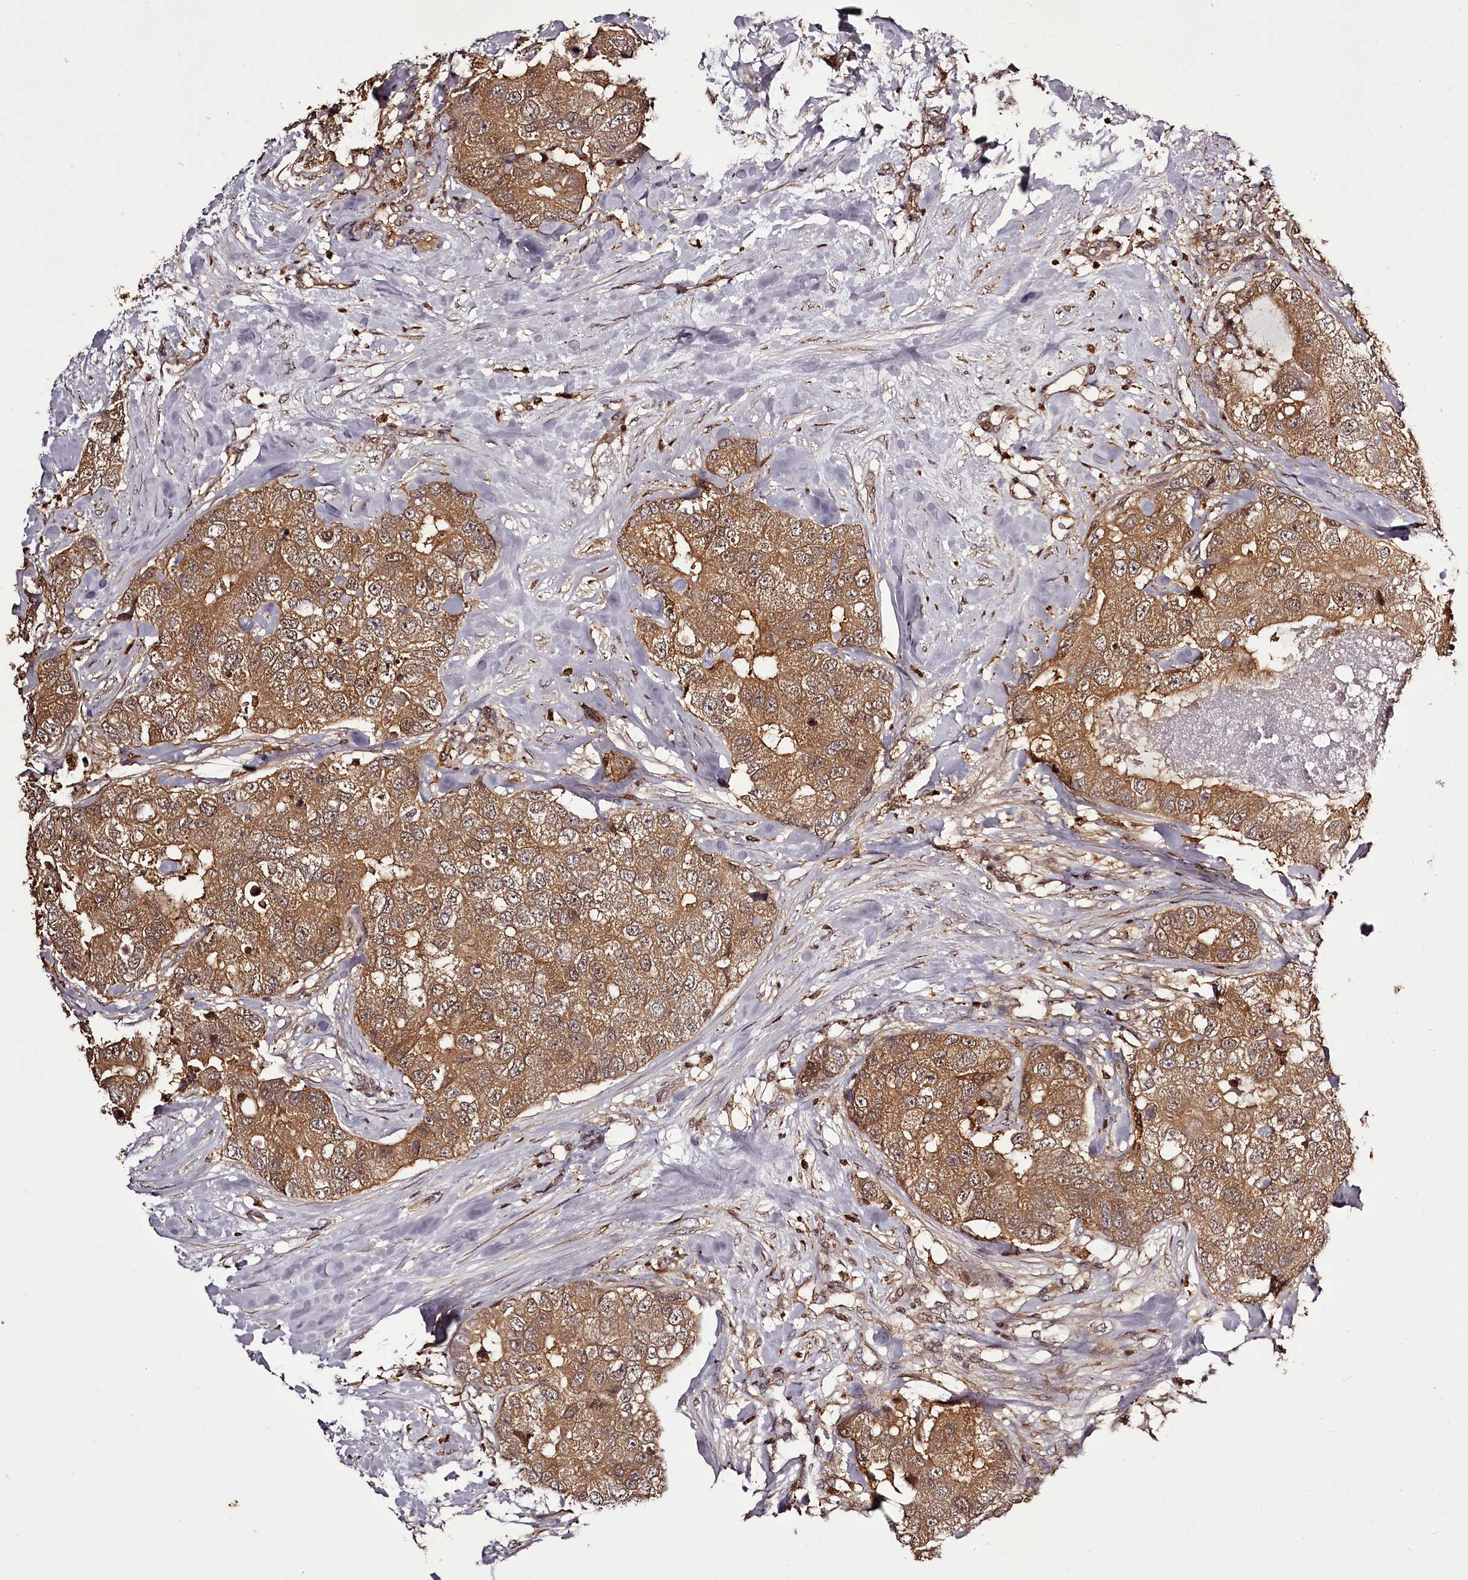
{"staining": {"intensity": "moderate", "quantity": ">75%", "location": "cytoplasmic/membranous"}, "tissue": "breast cancer", "cell_type": "Tumor cells", "image_type": "cancer", "snomed": [{"axis": "morphology", "description": "Duct carcinoma"}, {"axis": "topography", "description": "Breast"}], "caption": "The photomicrograph reveals staining of breast cancer (intraductal carcinoma), revealing moderate cytoplasmic/membranous protein positivity (brown color) within tumor cells. The protein of interest is shown in brown color, while the nuclei are stained blue.", "gene": "NPRL2", "patient": {"sex": "female", "age": 62}}